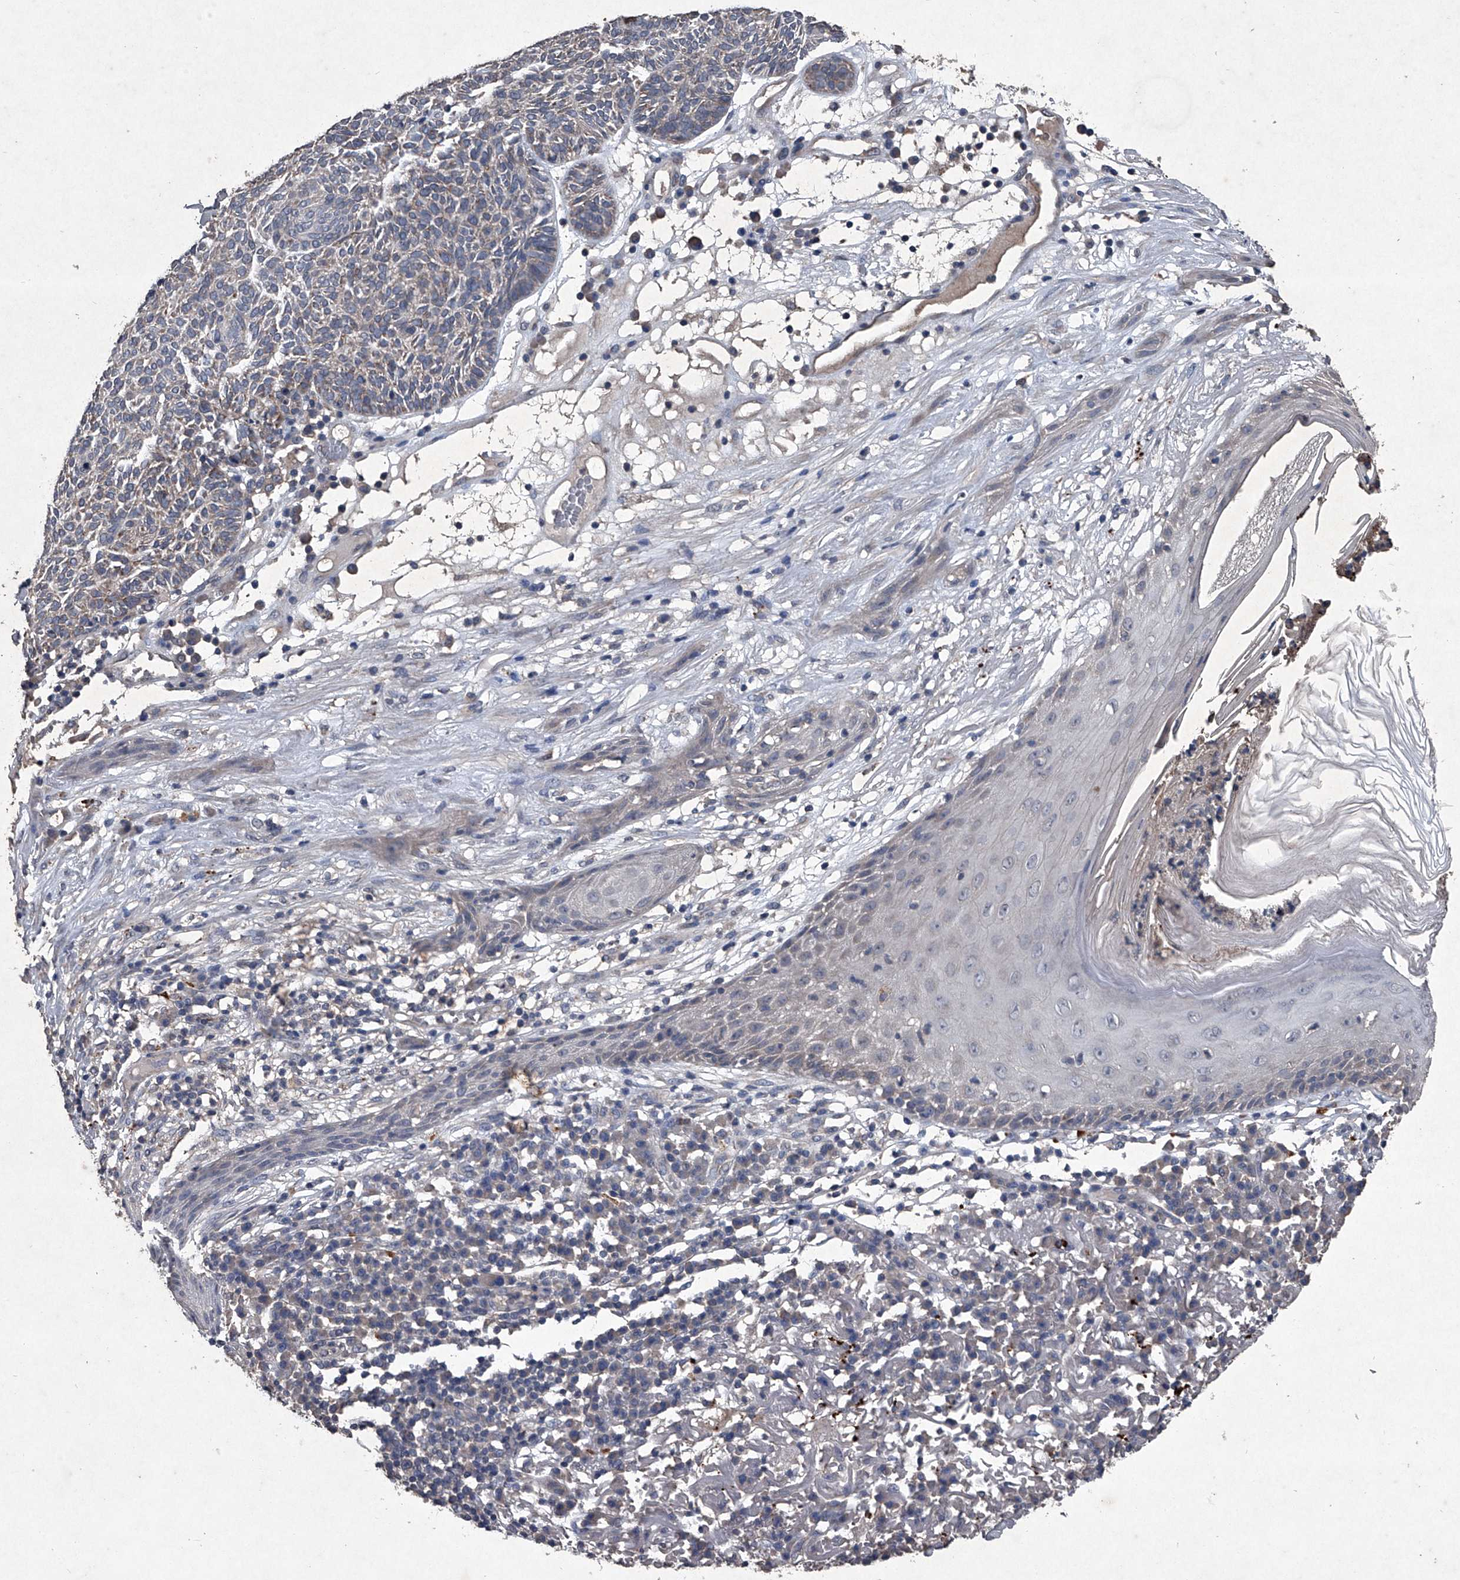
{"staining": {"intensity": "weak", "quantity": "<25%", "location": "cytoplasmic/membranous"}, "tissue": "skin cancer", "cell_type": "Tumor cells", "image_type": "cancer", "snomed": [{"axis": "morphology", "description": "Squamous cell carcinoma, NOS"}, {"axis": "topography", "description": "Skin"}], "caption": "A micrograph of skin cancer stained for a protein demonstrates no brown staining in tumor cells. The staining was performed using DAB (3,3'-diaminobenzidine) to visualize the protein expression in brown, while the nuclei were stained in blue with hematoxylin (Magnification: 20x).", "gene": "MAPKAP1", "patient": {"sex": "female", "age": 90}}